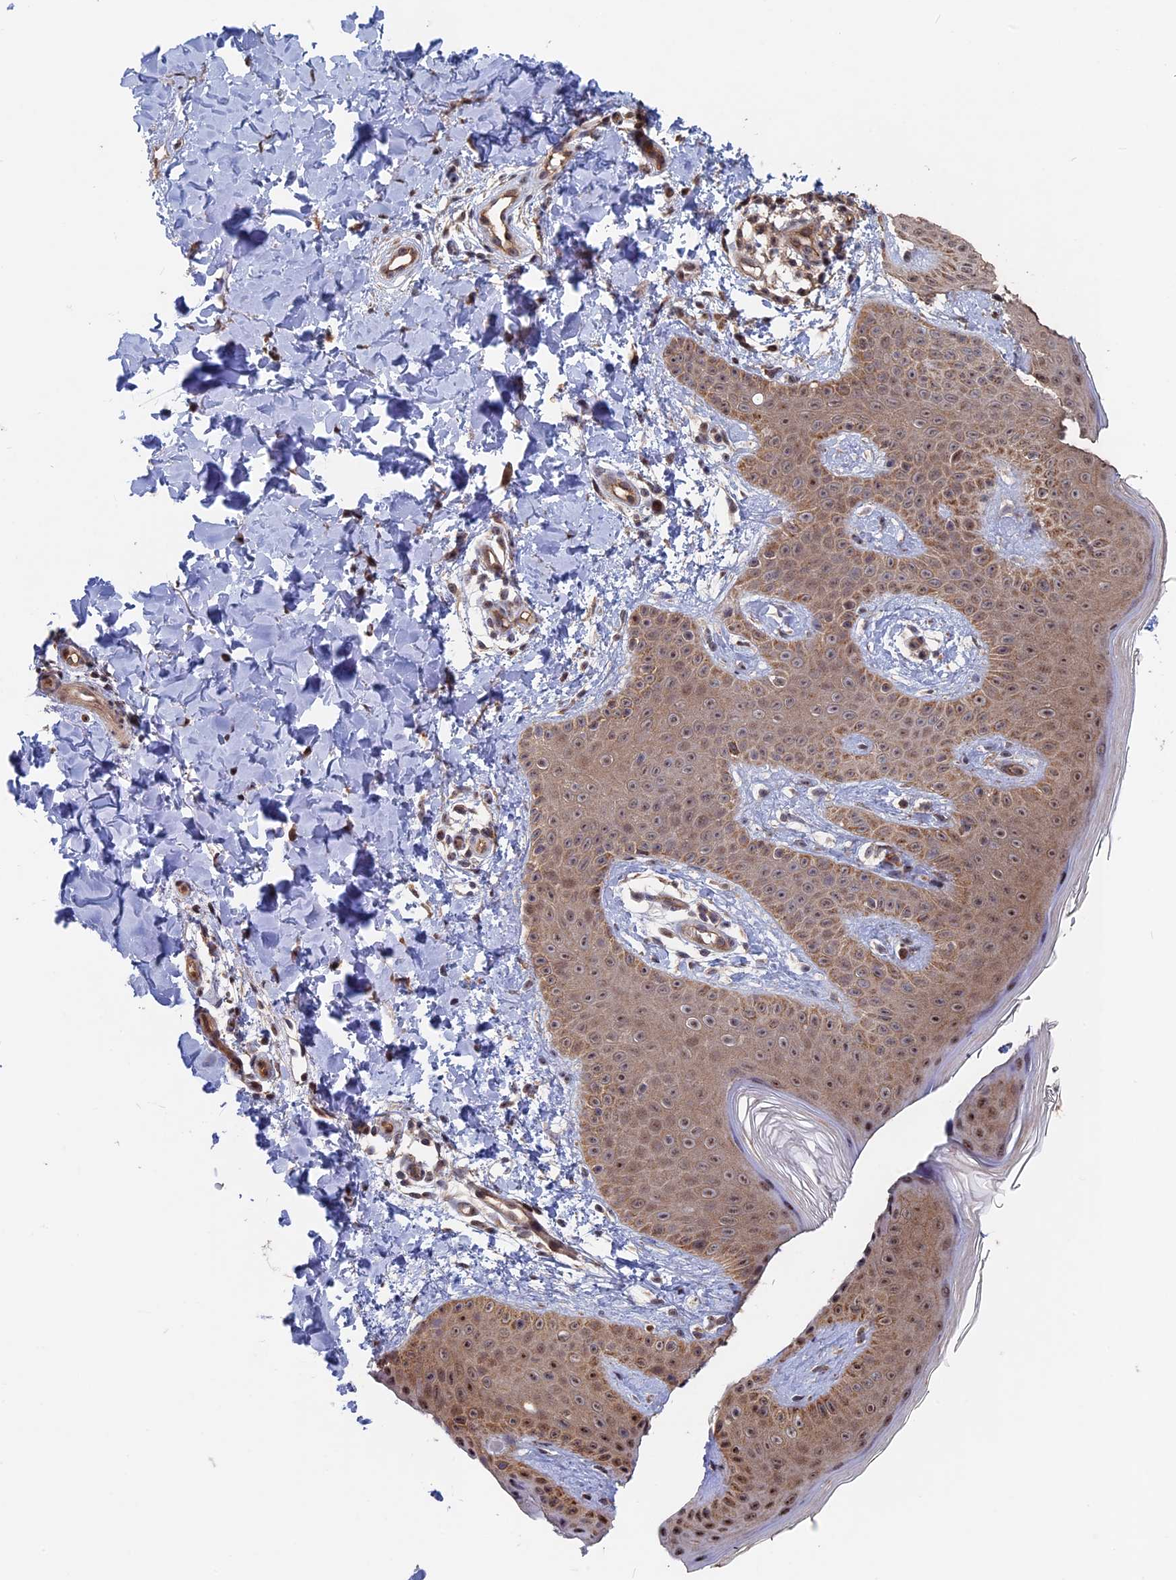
{"staining": {"intensity": "moderate", "quantity": ">75%", "location": "cytoplasmic/membranous,nuclear"}, "tissue": "skin", "cell_type": "Fibroblasts", "image_type": "normal", "snomed": [{"axis": "morphology", "description": "Normal tissue, NOS"}, {"axis": "topography", "description": "Skin"}], "caption": "Brown immunohistochemical staining in benign human skin reveals moderate cytoplasmic/membranous,nuclear staining in approximately >75% of fibroblasts. (Stains: DAB (3,3'-diaminobenzidine) in brown, nuclei in blue, Microscopy: brightfield microscopy at high magnification).", "gene": "KIAA1328", "patient": {"sex": "male", "age": 36}}